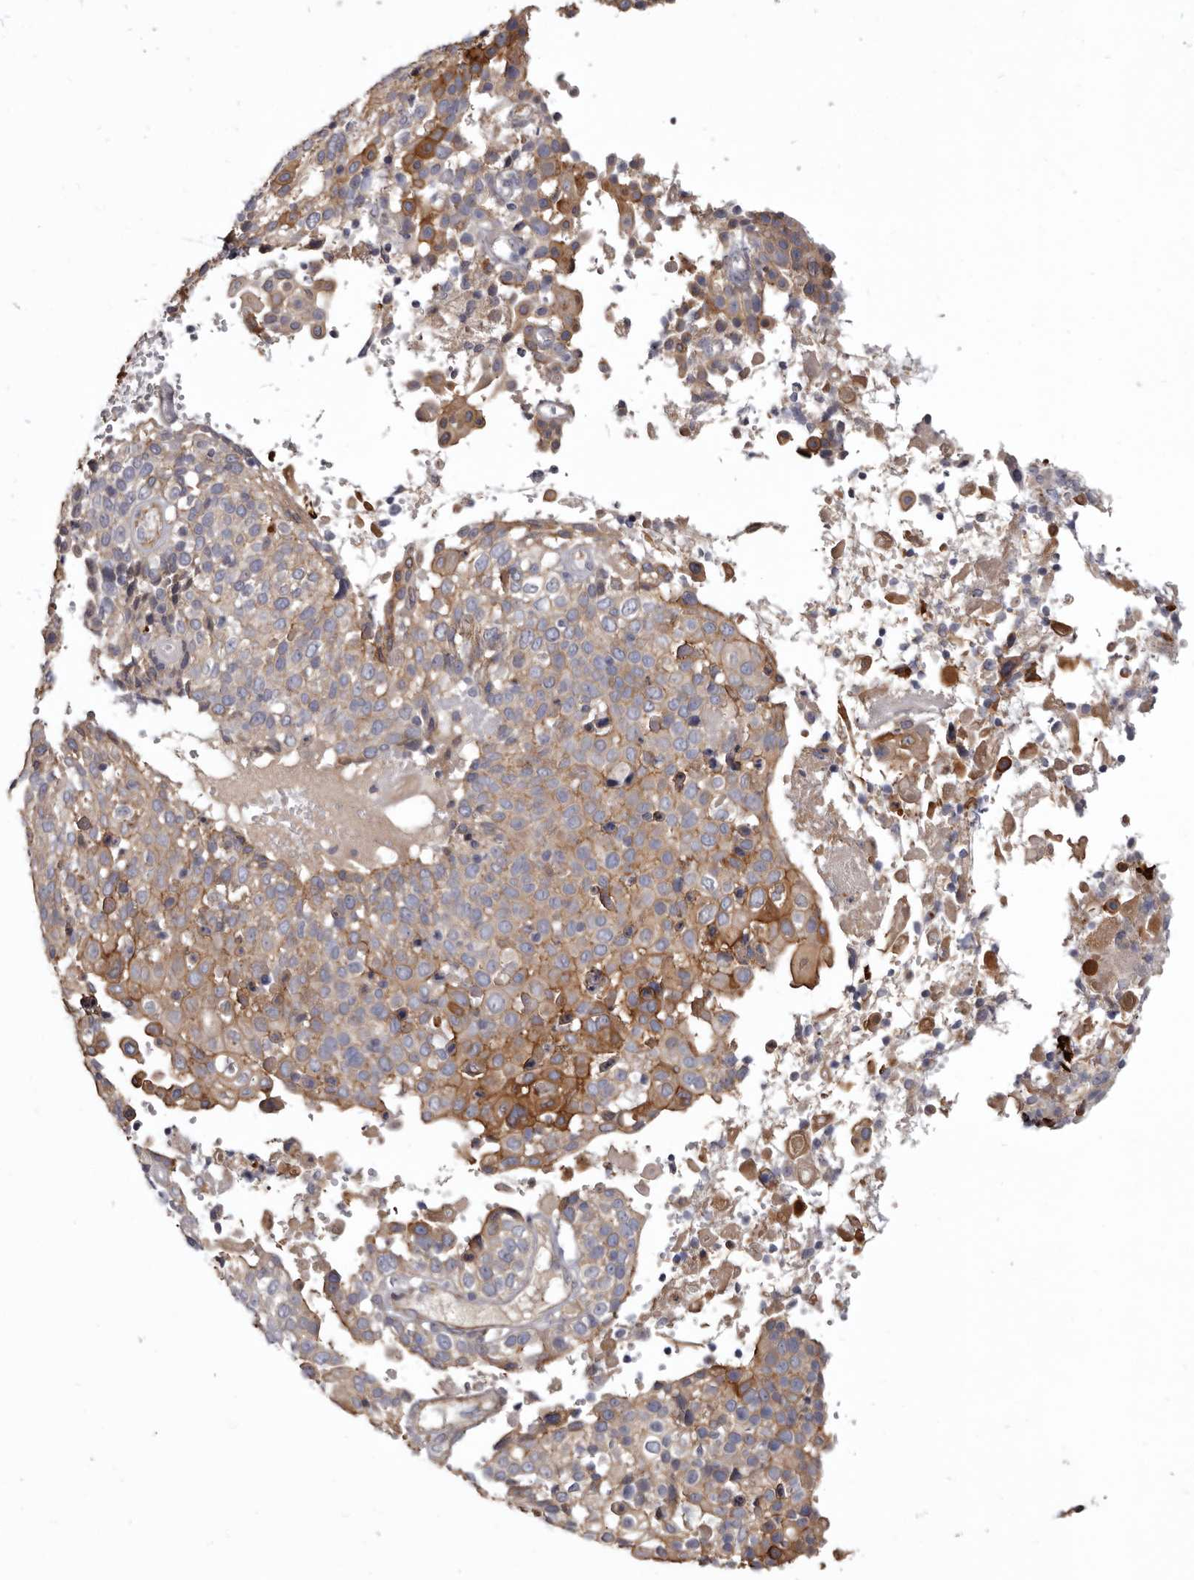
{"staining": {"intensity": "moderate", "quantity": "<25%", "location": "cytoplasmic/membranous"}, "tissue": "cervical cancer", "cell_type": "Tumor cells", "image_type": "cancer", "snomed": [{"axis": "morphology", "description": "Squamous cell carcinoma, NOS"}, {"axis": "topography", "description": "Cervix"}], "caption": "Moderate cytoplasmic/membranous protein staining is identified in about <25% of tumor cells in squamous cell carcinoma (cervical).", "gene": "CGN", "patient": {"sex": "female", "age": 74}}